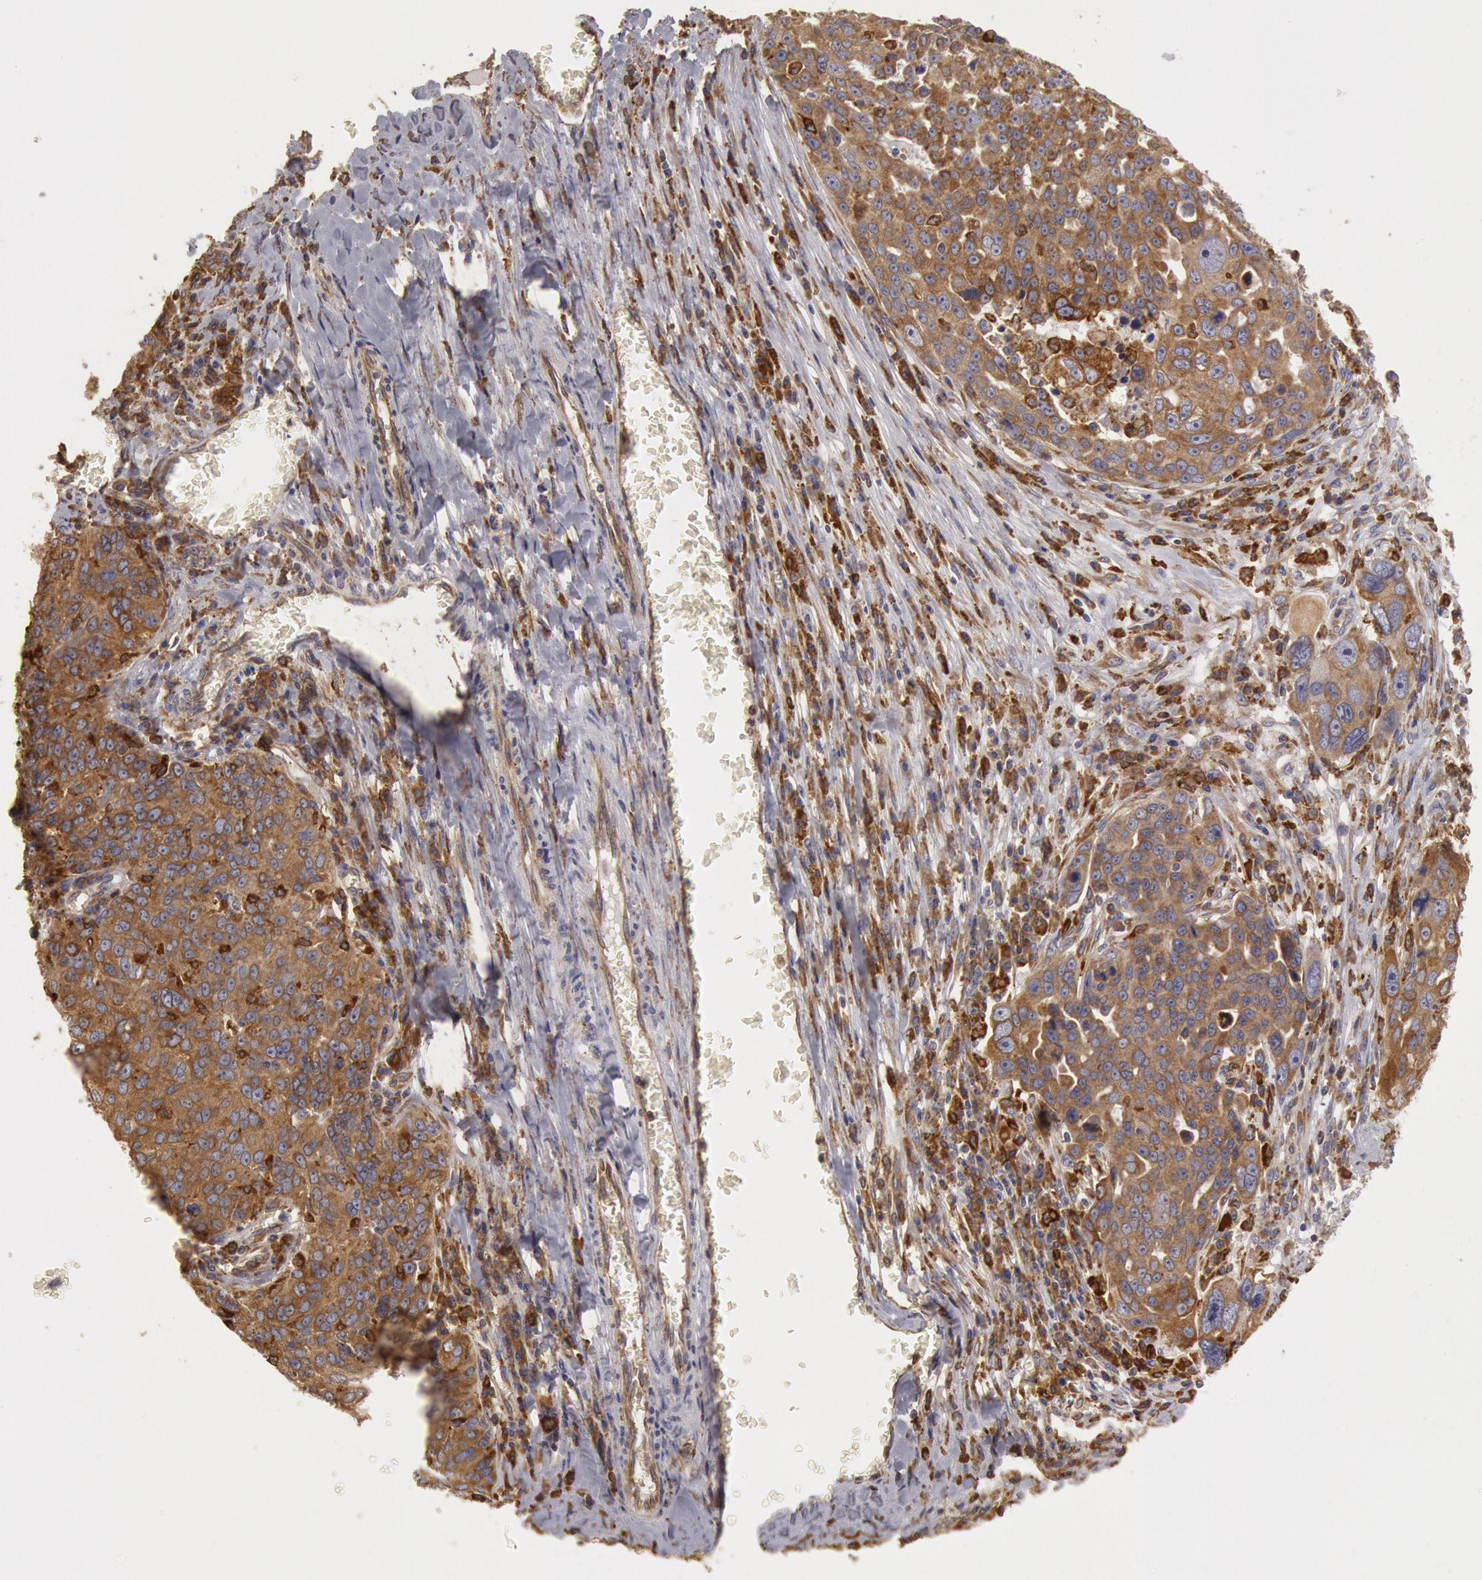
{"staining": {"intensity": "moderate", "quantity": ">75%", "location": "cytoplasmic/membranous"}, "tissue": "ovarian cancer", "cell_type": "Tumor cells", "image_type": "cancer", "snomed": [{"axis": "morphology", "description": "Carcinoma, endometroid"}, {"axis": "topography", "description": "Ovary"}], "caption": "Tumor cells reveal moderate cytoplasmic/membranous positivity in approximately >75% of cells in ovarian cancer.", "gene": "ERP44", "patient": {"sex": "female", "age": 75}}